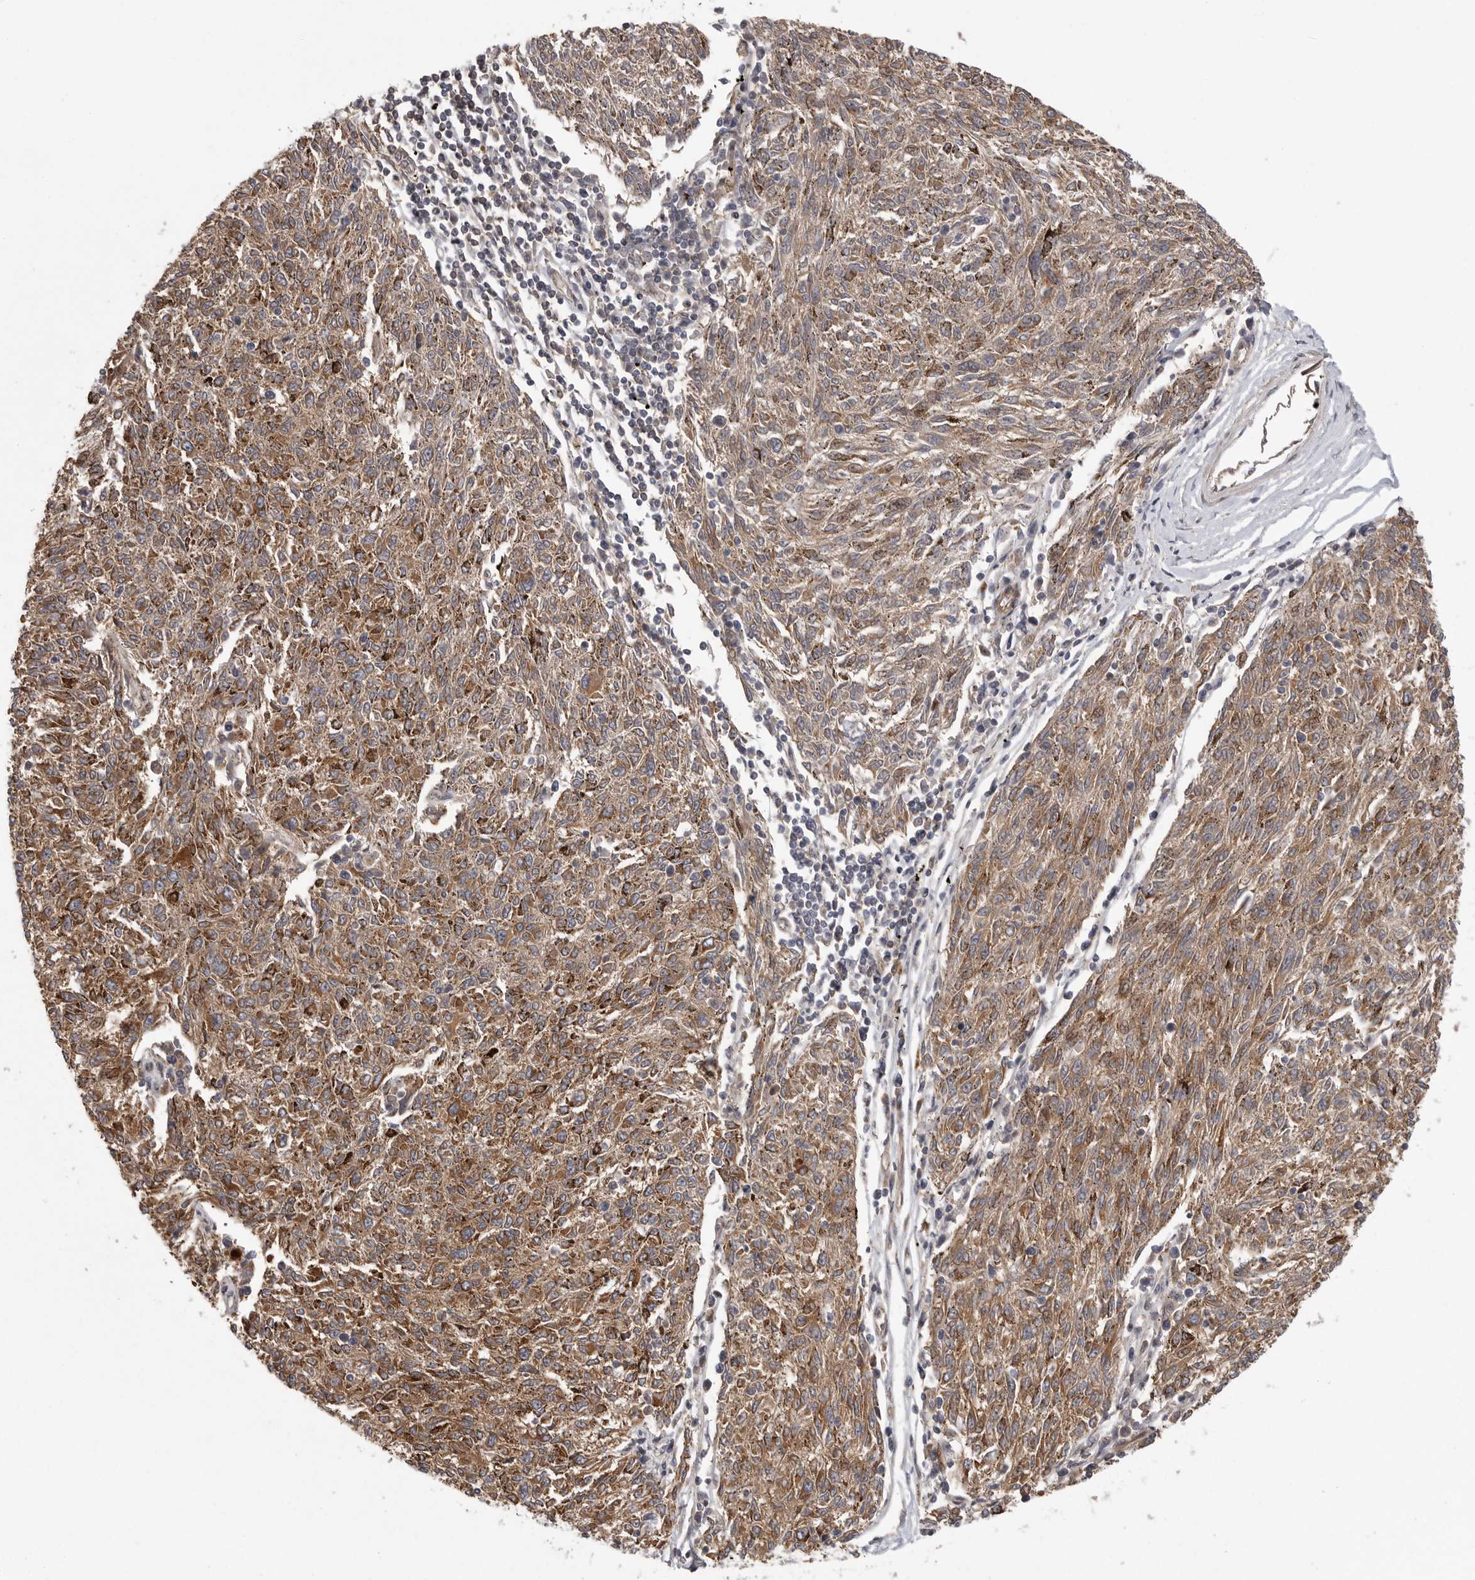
{"staining": {"intensity": "moderate", "quantity": ">75%", "location": "cytoplasmic/membranous"}, "tissue": "melanoma", "cell_type": "Tumor cells", "image_type": "cancer", "snomed": [{"axis": "morphology", "description": "Malignant melanoma, NOS"}, {"axis": "topography", "description": "Skin"}], "caption": "Brown immunohistochemical staining in melanoma exhibits moderate cytoplasmic/membranous expression in approximately >75% of tumor cells.", "gene": "OXR1", "patient": {"sex": "female", "age": 72}}